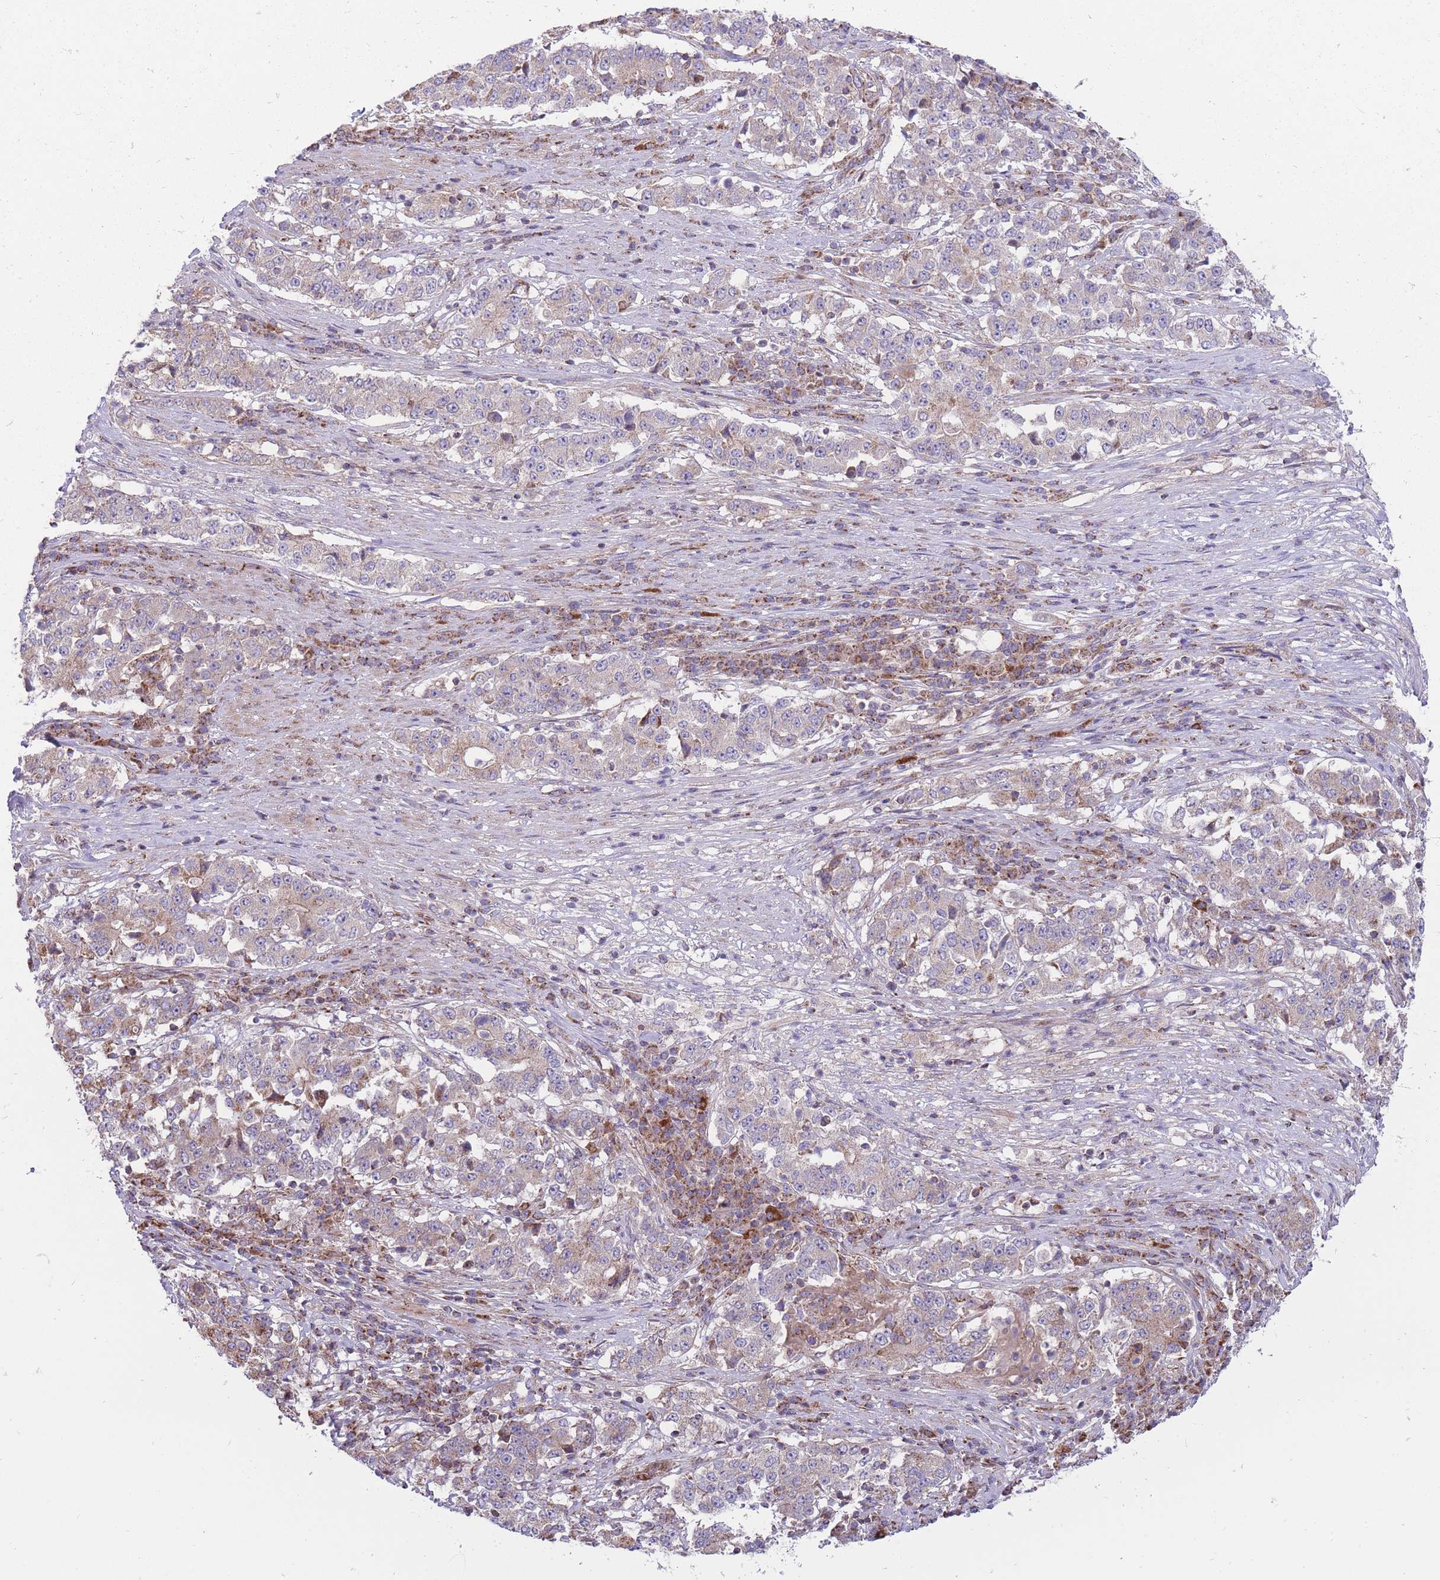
{"staining": {"intensity": "weak", "quantity": "25%-75%", "location": "cytoplasmic/membranous"}, "tissue": "stomach cancer", "cell_type": "Tumor cells", "image_type": "cancer", "snomed": [{"axis": "morphology", "description": "Adenocarcinoma, NOS"}, {"axis": "topography", "description": "Stomach"}], "caption": "Stomach adenocarcinoma stained with a brown dye reveals weak cytoplasmic/membranous positive positivity in approximately 25%-75% of tumor cells.", "gene": "ANKRD10", "patient": {"sex": "male", "age": 59}}